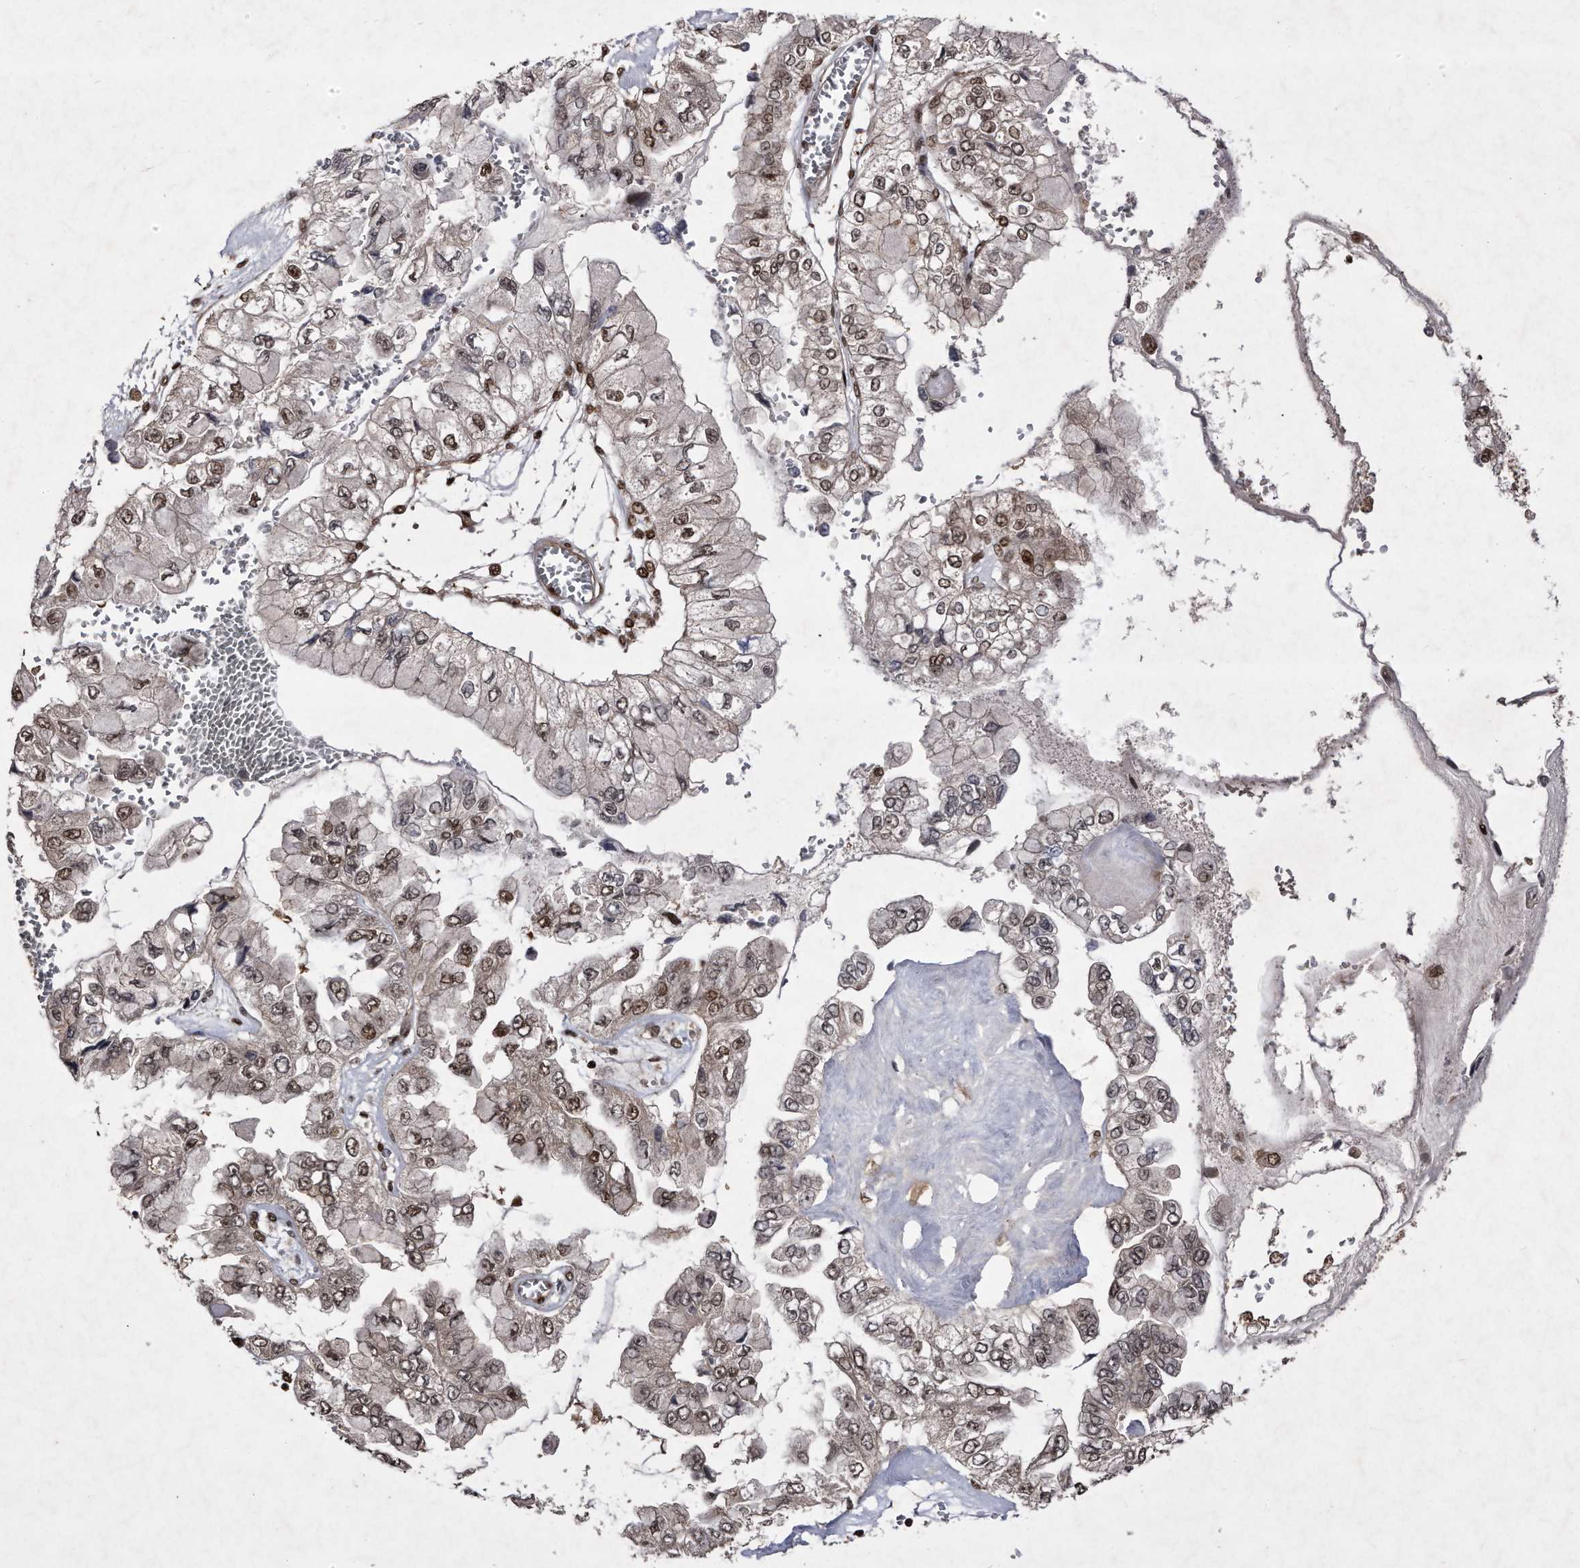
{"staining": {"intensity": "moderate", "quantity": "25%-75%", "location": "nuclear"}, "tissue": "liver cancer", "cell_type": "Tumor cells", "image_type": "cancer", "snomed": [{"axis": "morphology", "description": "Cholangiocarcinoma"}, {"axis": "topography", "description": "Liver"}], "caption": "This photomicrograph exhibits immunohistochemistry staining of liver cholangiocarcinoma, with medium moderate nuclear staining in approximately 25%-75% of tumor cells.", "gene": "RAD23B", "patient": {"sex": "female", "age": 79}}